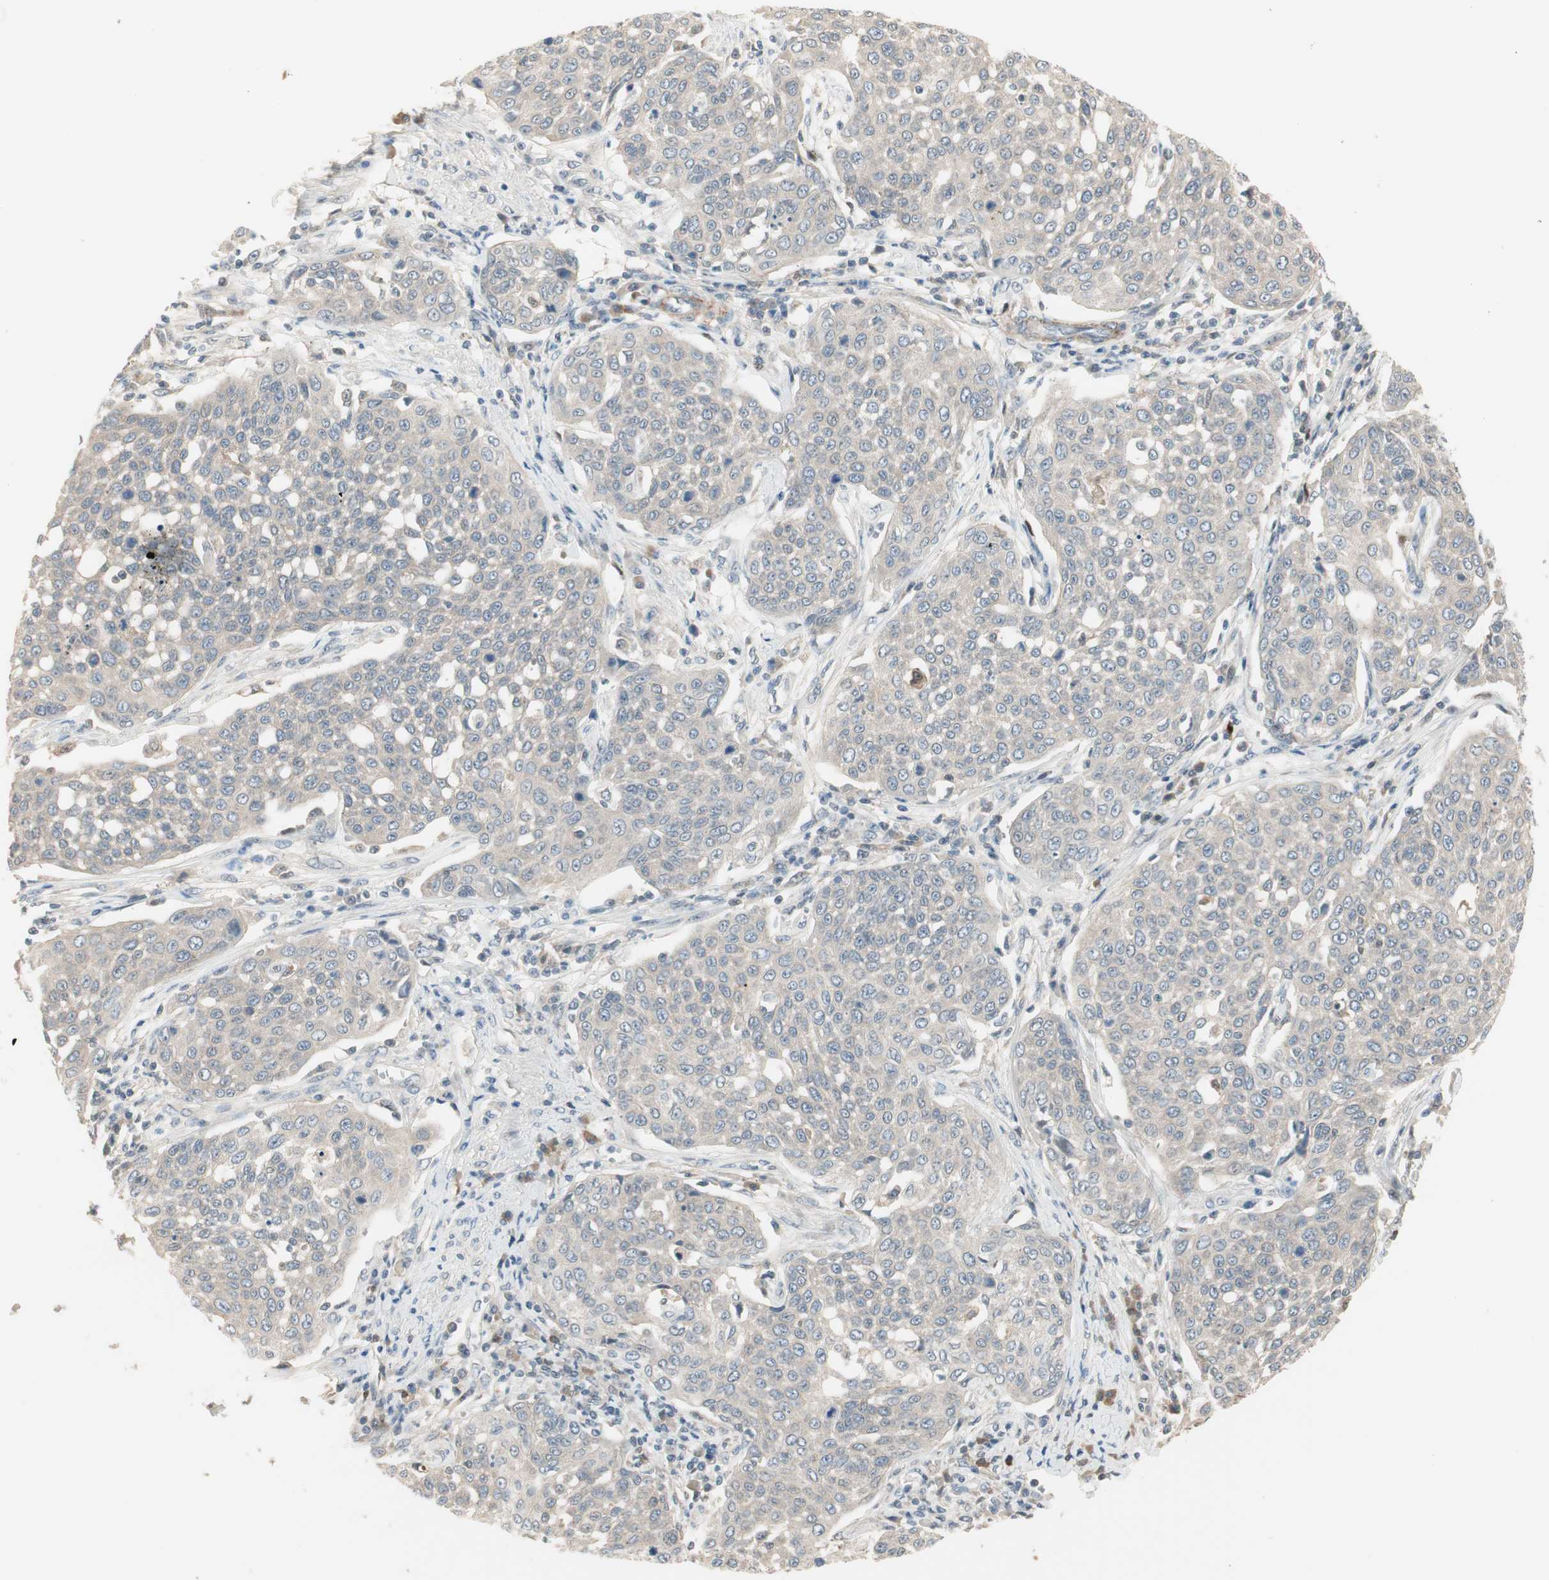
{"staining": {"intensity": "negative", "quantity": "none", "location": "none"}, "tissue": "cervical cancer", "cell_type": "Tumor cells", "image_type": "cancer", "snomed": [{"axis": "morphology", "description": "Squamous cell carcinoma, NOS"}, {"axis": "topography", "description": "Cervix"}], "caption": "Tumor cells are negative for protein expression in human cervical cancer.", "gene": "RNGTT", "patient": {"sex": "female", "age": 34}}